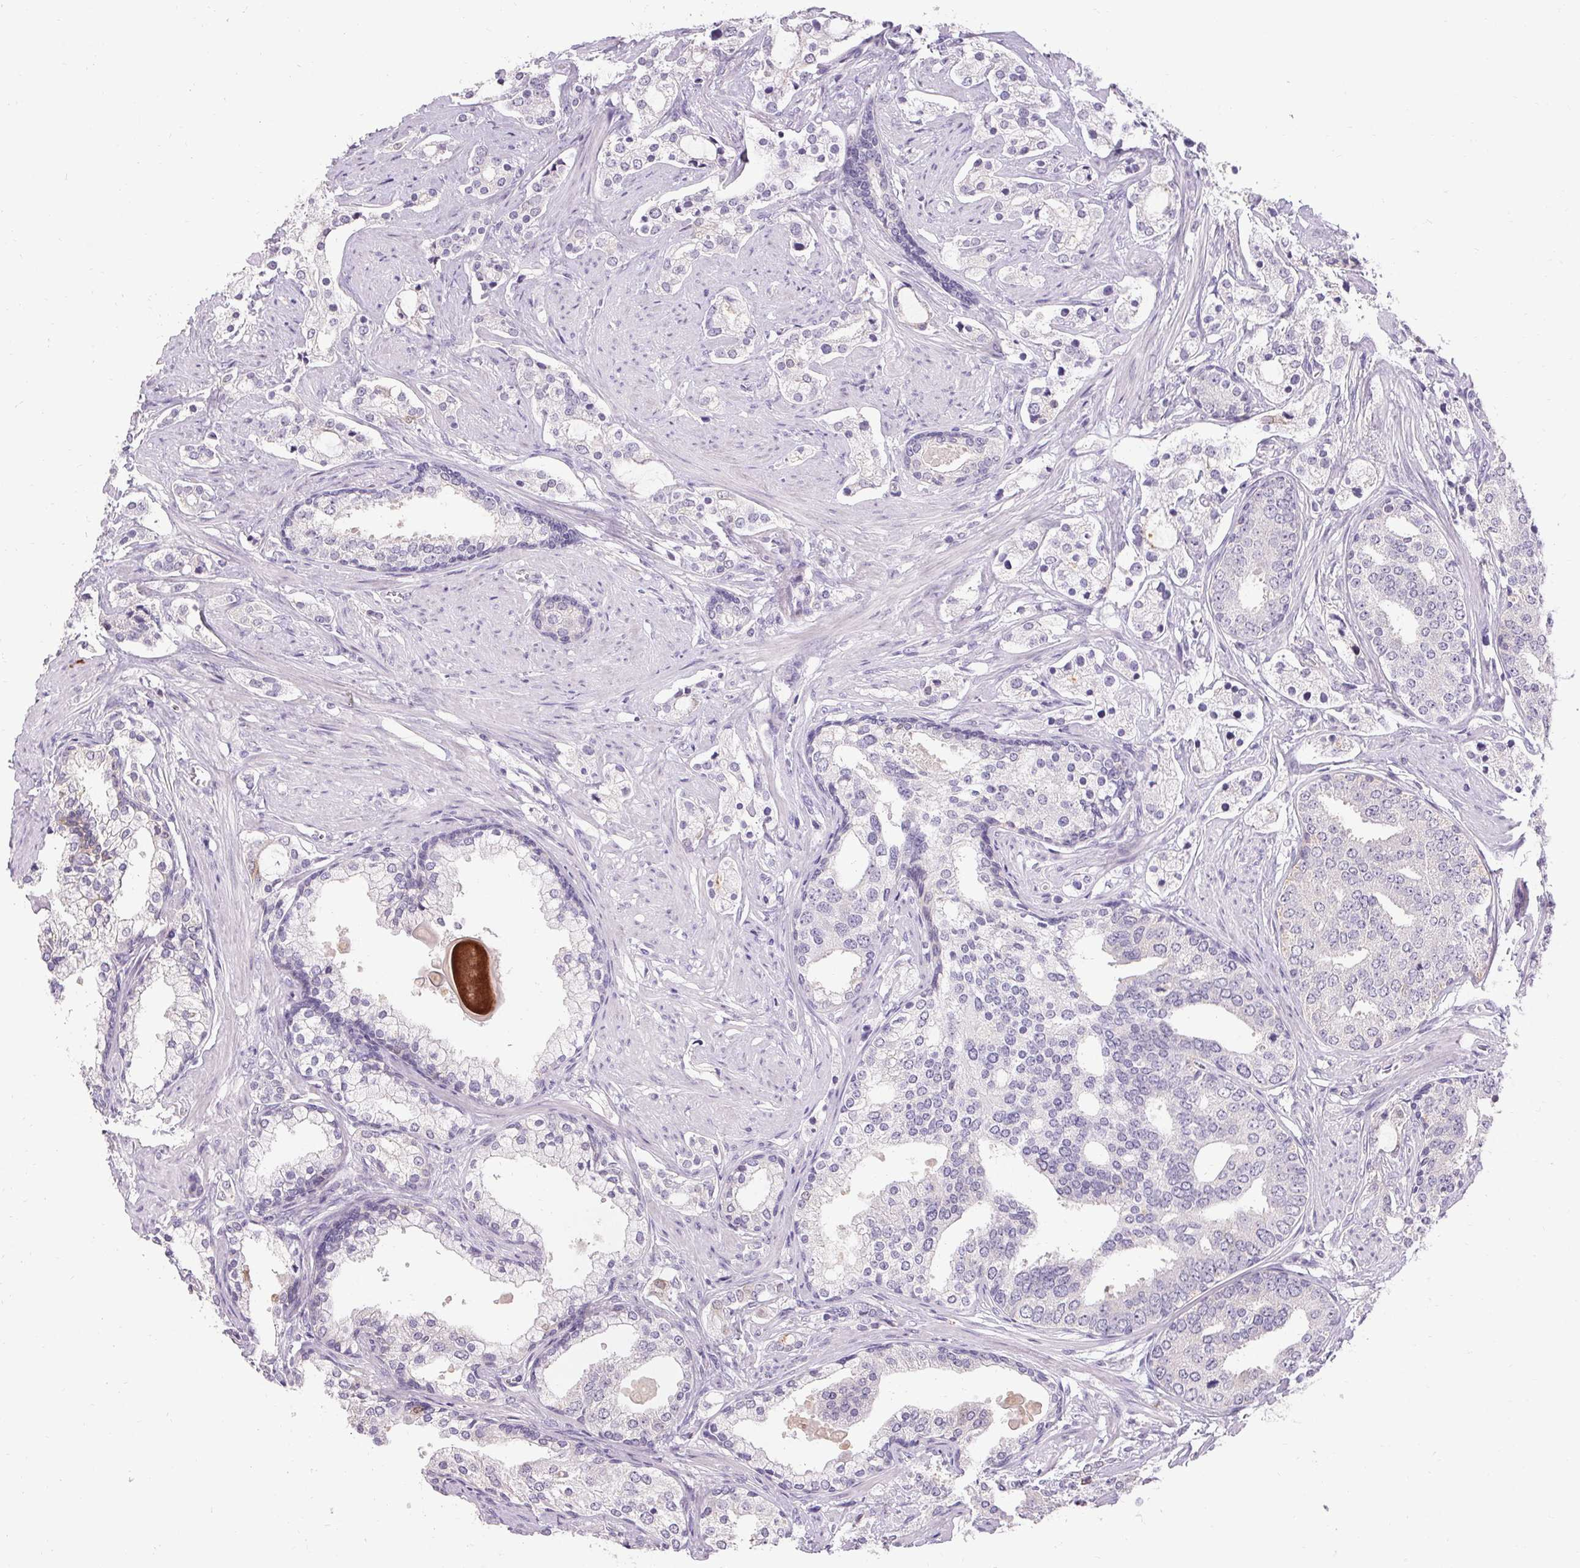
{"staining": {"intensity": "negative", "quantity": "none", "location": "none"}, "tissue": "prostate cancer", "cell_type": "Tumor cells", "image_type": "cancer", "snomed": [{"axis": "morphology", "description": "Adenocarcinoma, Medium grade"}, {"axis": "topography", "description": "Prostate"}], "caption": "A high-resolution micrograph shows IHC staining of prostate medium-grade adenocarcinoma, which shows no significant positivity in tumor cells.", "gene": "HSD17B3", "patient": {"sex": "male", "age": 57}}